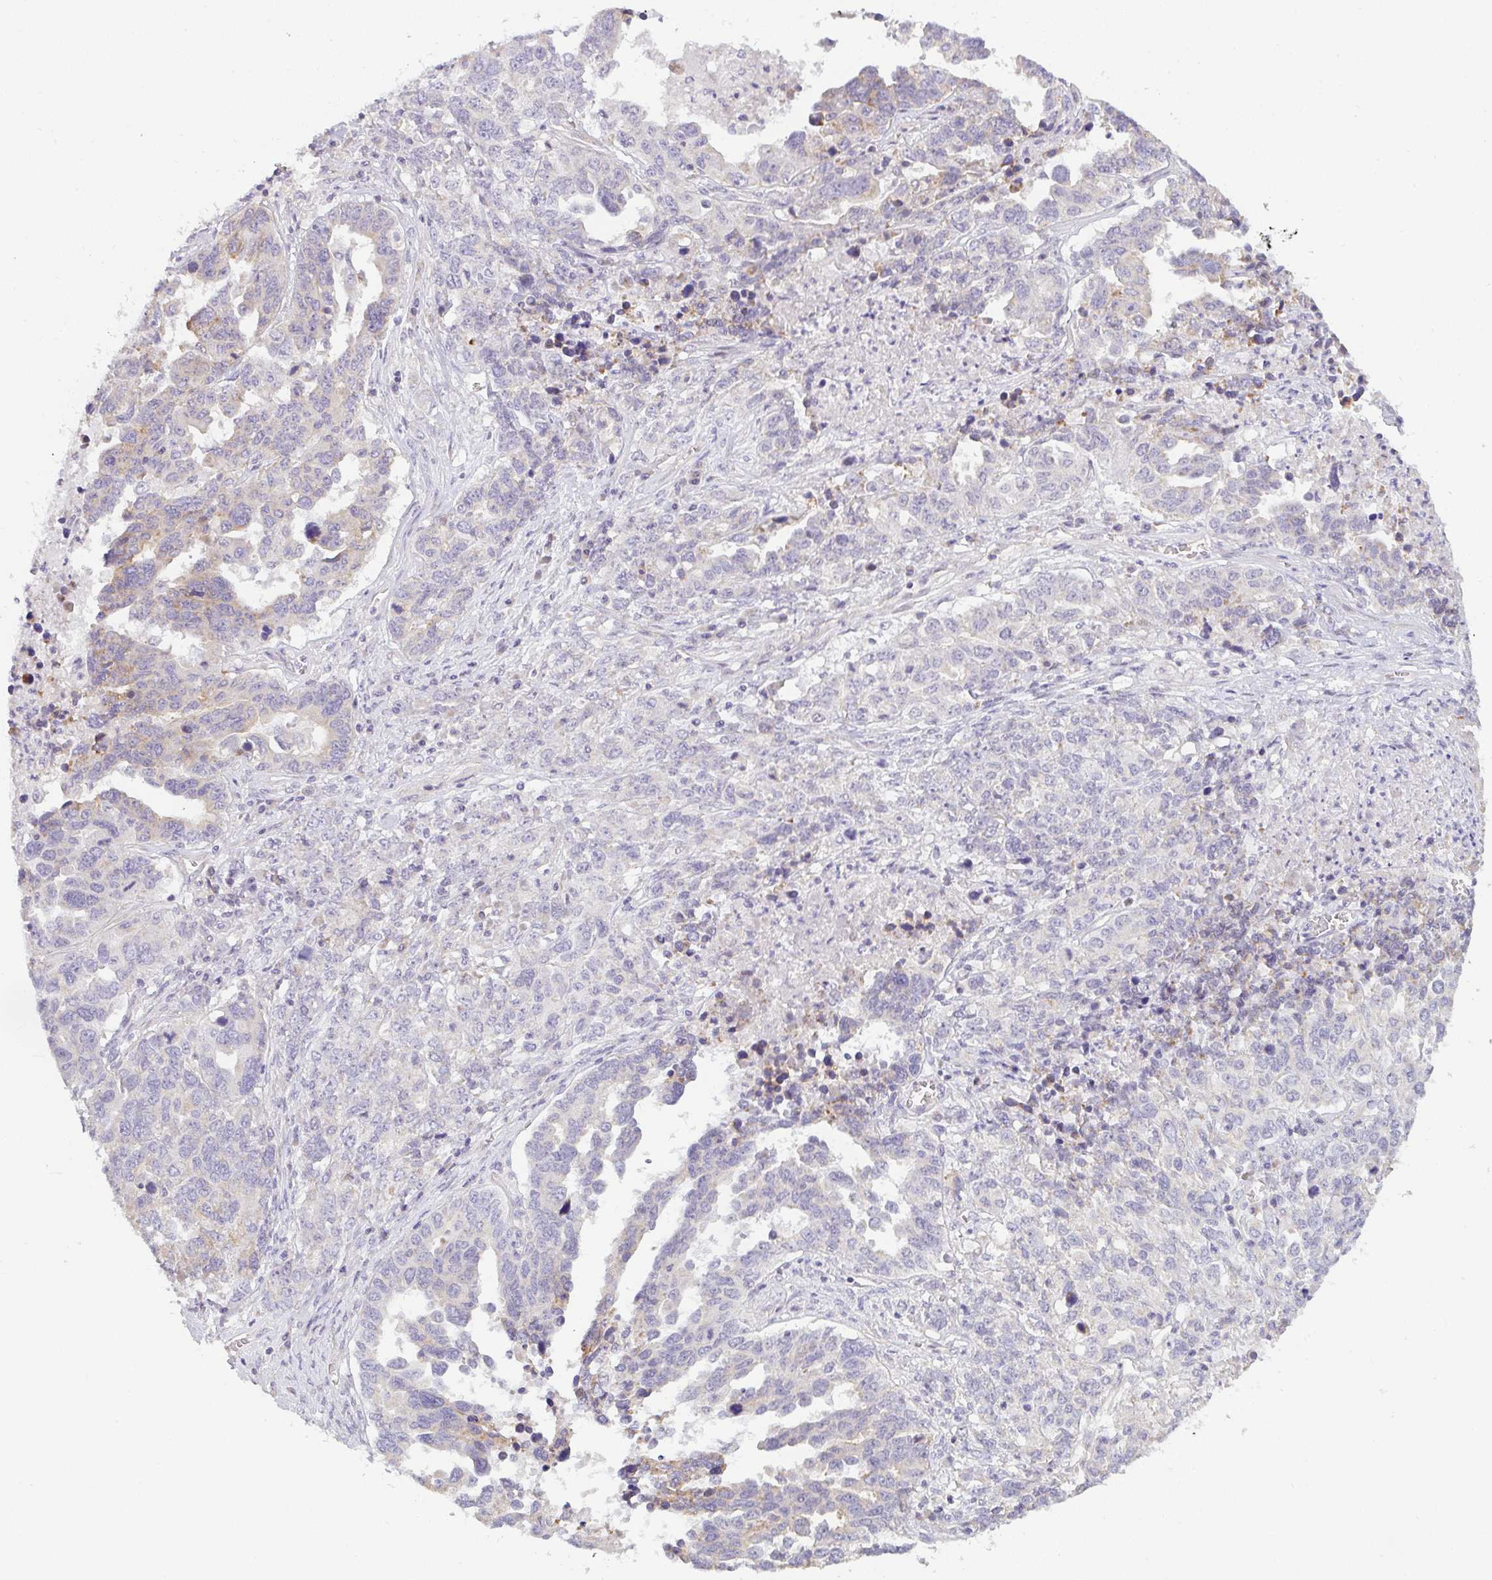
{"staining": {"intensity": "weak", "quantity": "<25%", "location": "cytoplasmic/membranous"}, "tissue": "ovarian cancer", "cell_type": "Tumor cells", "image_type": "cancer", "snomed": [{"axis": "morphology", "description": "Carcinoma, endometroid"}, {"axis": "topography", "description": "Ovary"}], "caption": "DAB immunohistochemical staining of human ovarian cancer displays no significant expression in tumor cells.", "gene": "FILIP1", "patient": {"sex": "female", "age": 62}}